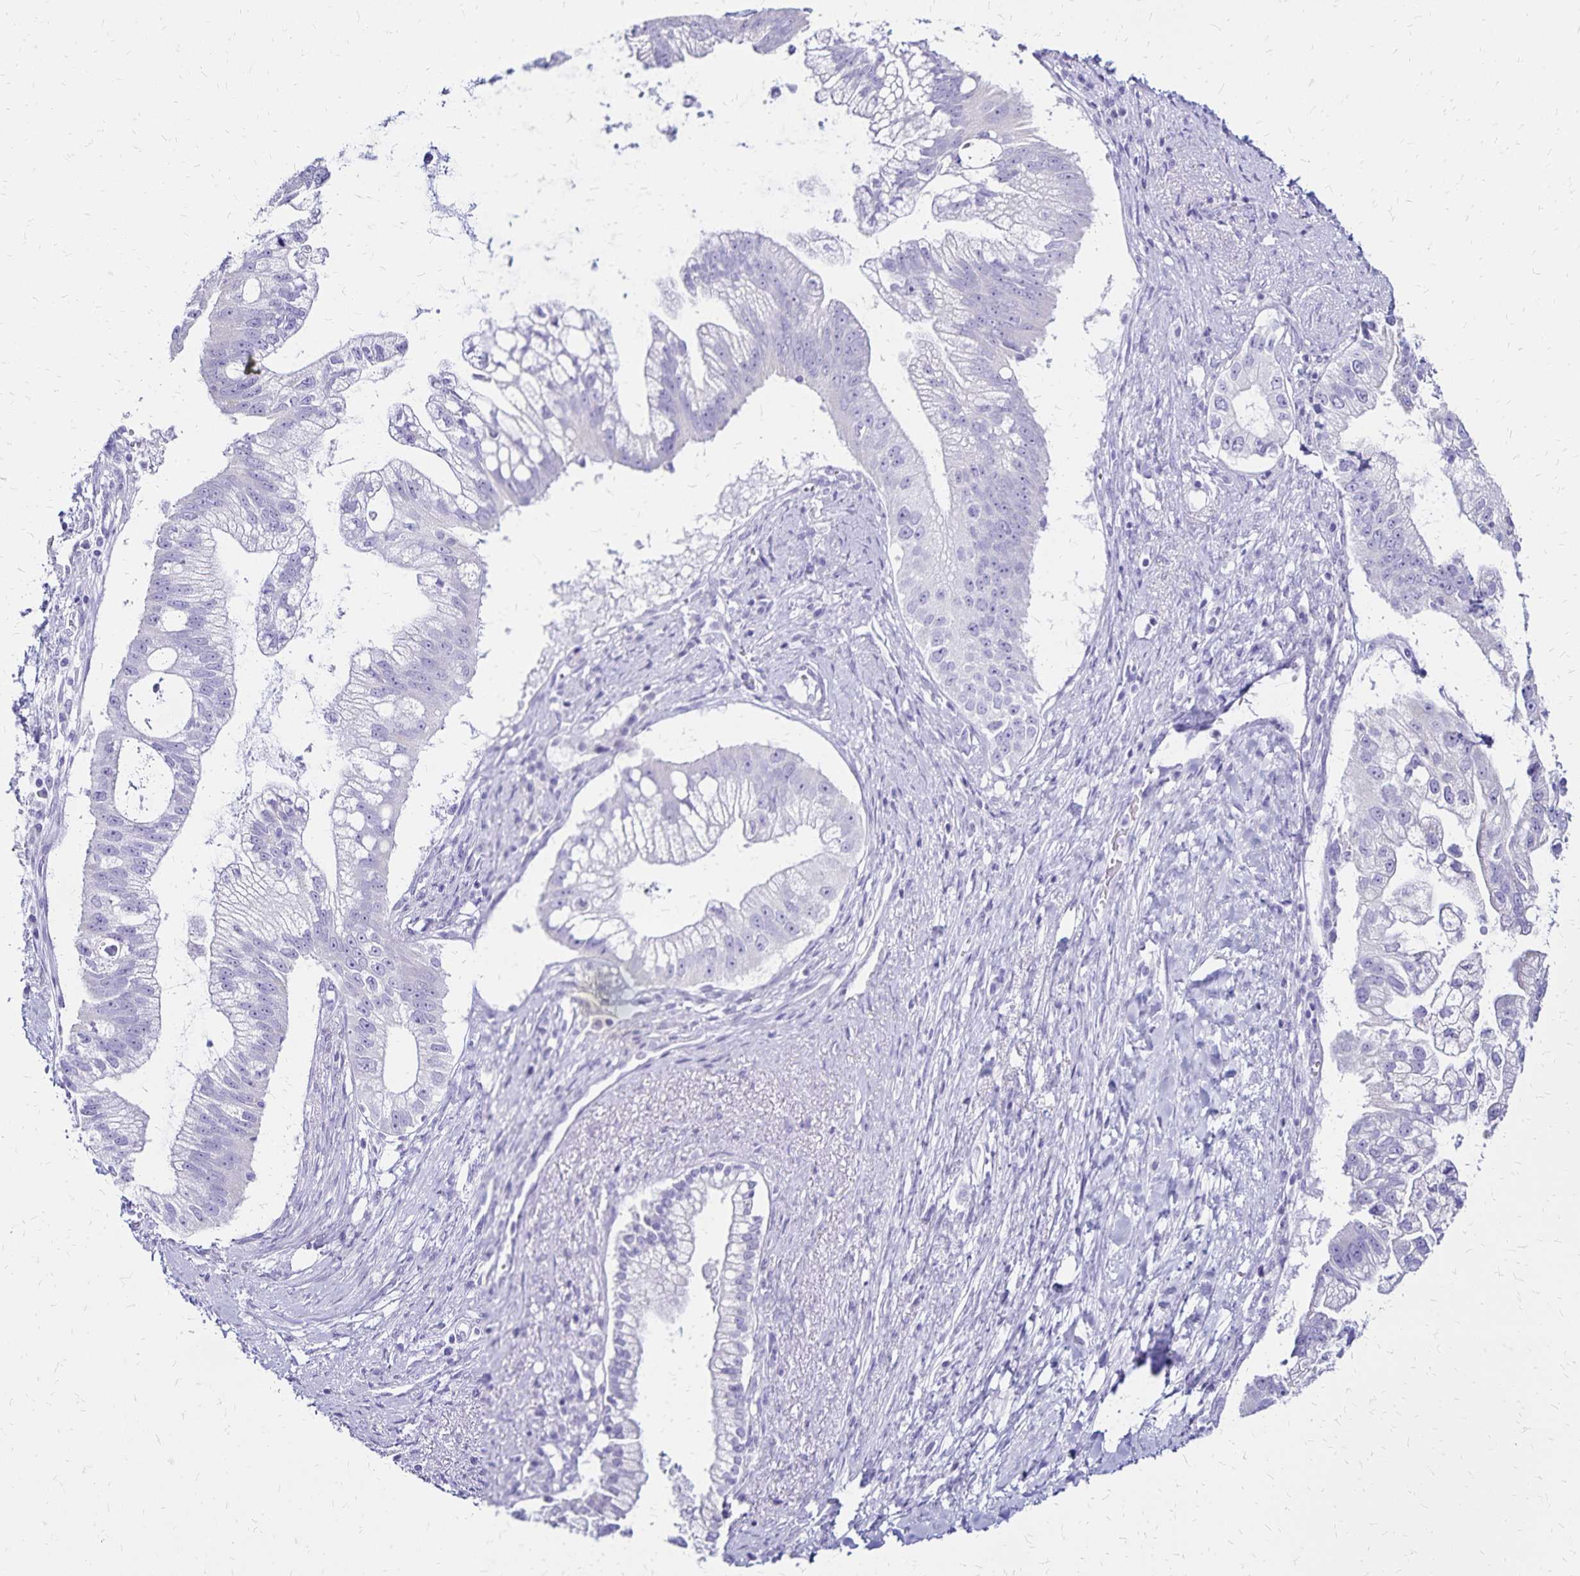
{"staining": {"intensity": "negative", "quantity": "none", "location": "none"}, "tissue": "pancreatic cancer", "cell_type": "Tumor cells", "image_type": "cancer", "snomed": [{"axis": "morphology", "description": "Adenocarcinoma, NOS"}, {"axis": "topography", "description": "Pancreas"}], "caption": "An image of human pancreatic cancer (adenocarcinoma) is negative for staining in tumor cells.", "gene": "LIN28B", "patient": {"sex": "male", "age": 70}}